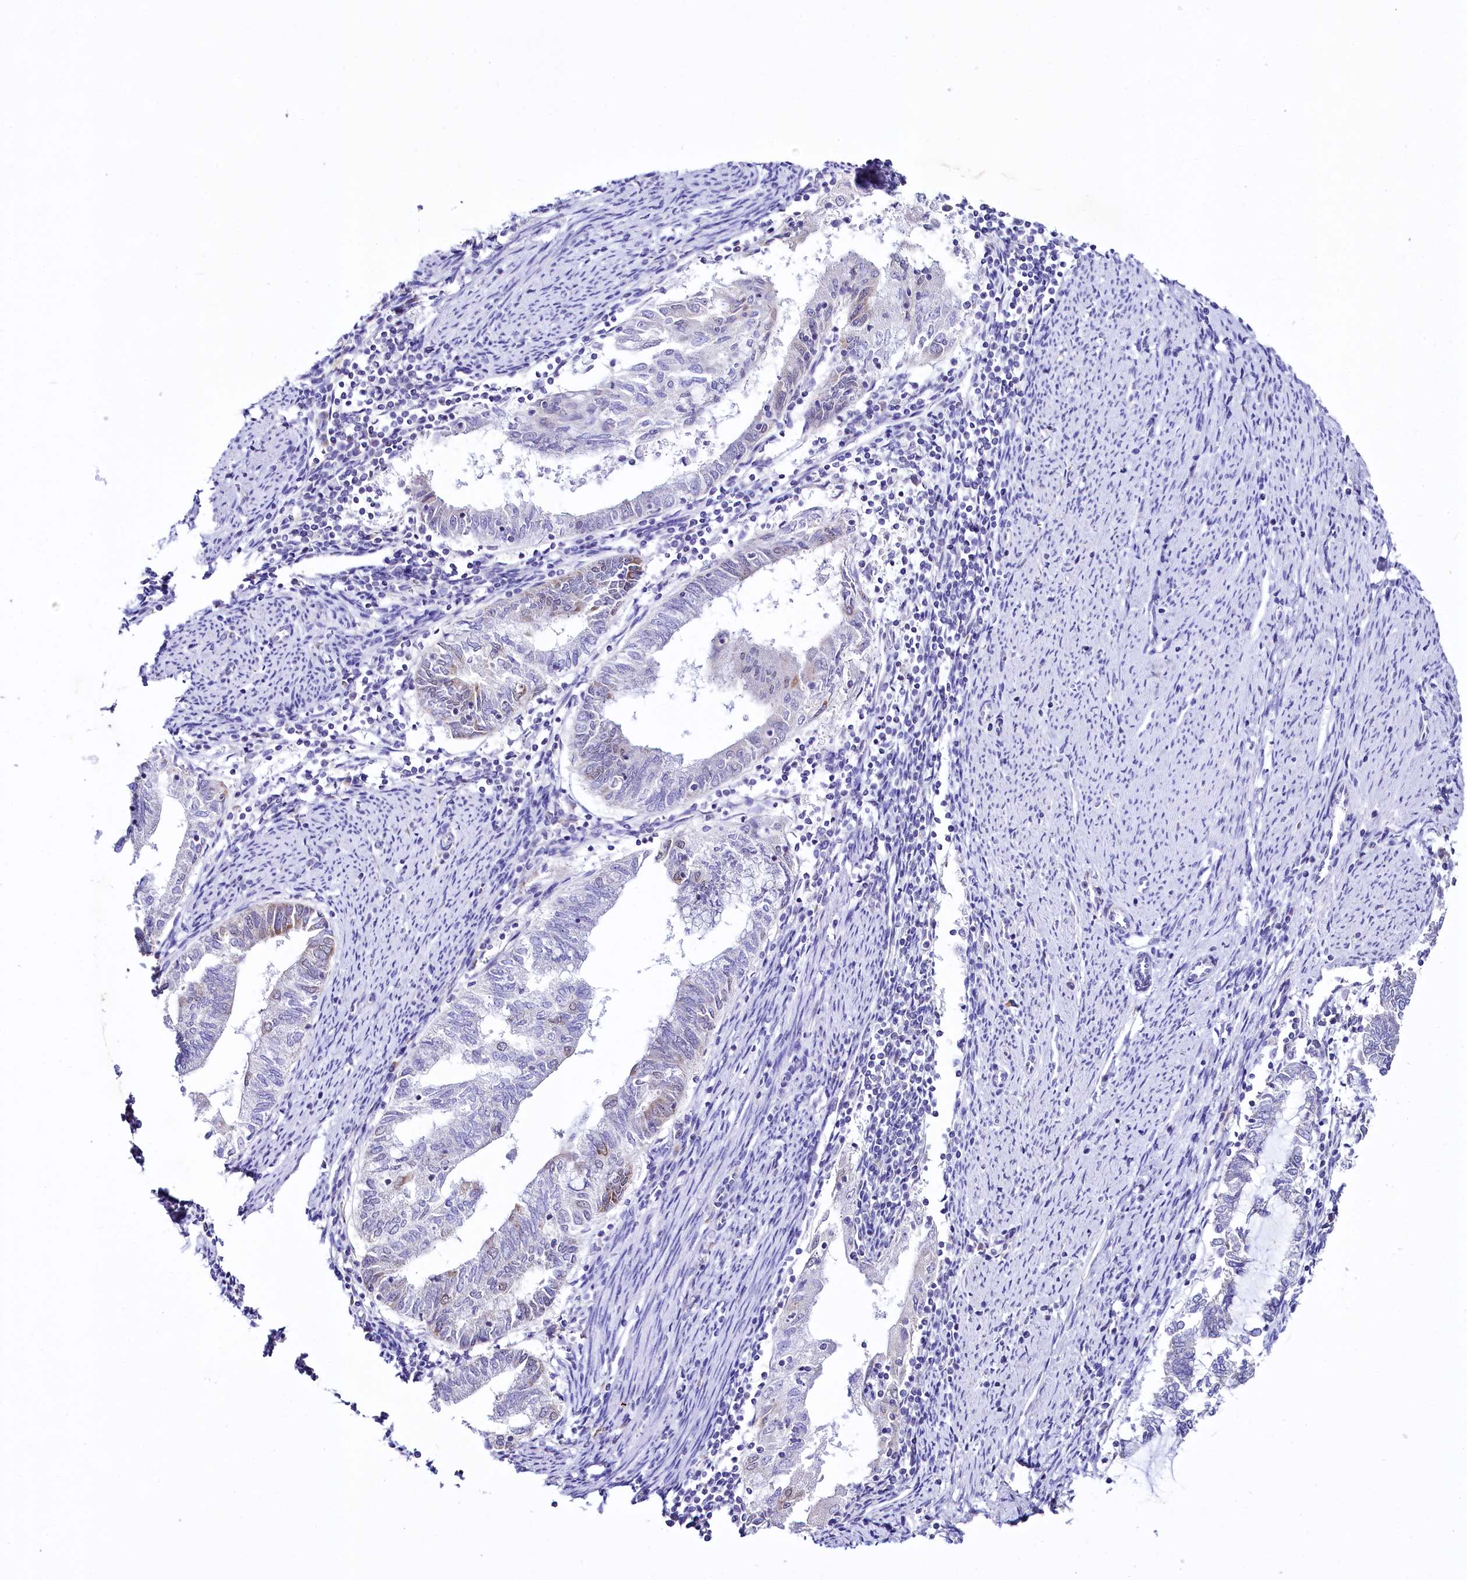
{"staining": {"intensity": "negative", "quantity": "none", "location": "none"}, "tissue": "endometrial cancer", "cell_type": "Tumor cells", "image_type": "cancer", "snomed": [{"axis": "morphology", "description": "Adenocarcinoma, NOS"}, {"axis": "topography", "description": "Endometrium"}], "caption": "The immunohistochemistry histopathology image has no significant positivity in tumor cells of endometrial cancer tissue. (Stains: DAB (3,3'-diaminobenzidine) immunohistochemistry (IHC) with hematoxylin counter stain, Microscopy: brightfield microscopy at high magnification).", "gene": "SPATS2", "patient": {"sex": "female", "age": 79}}